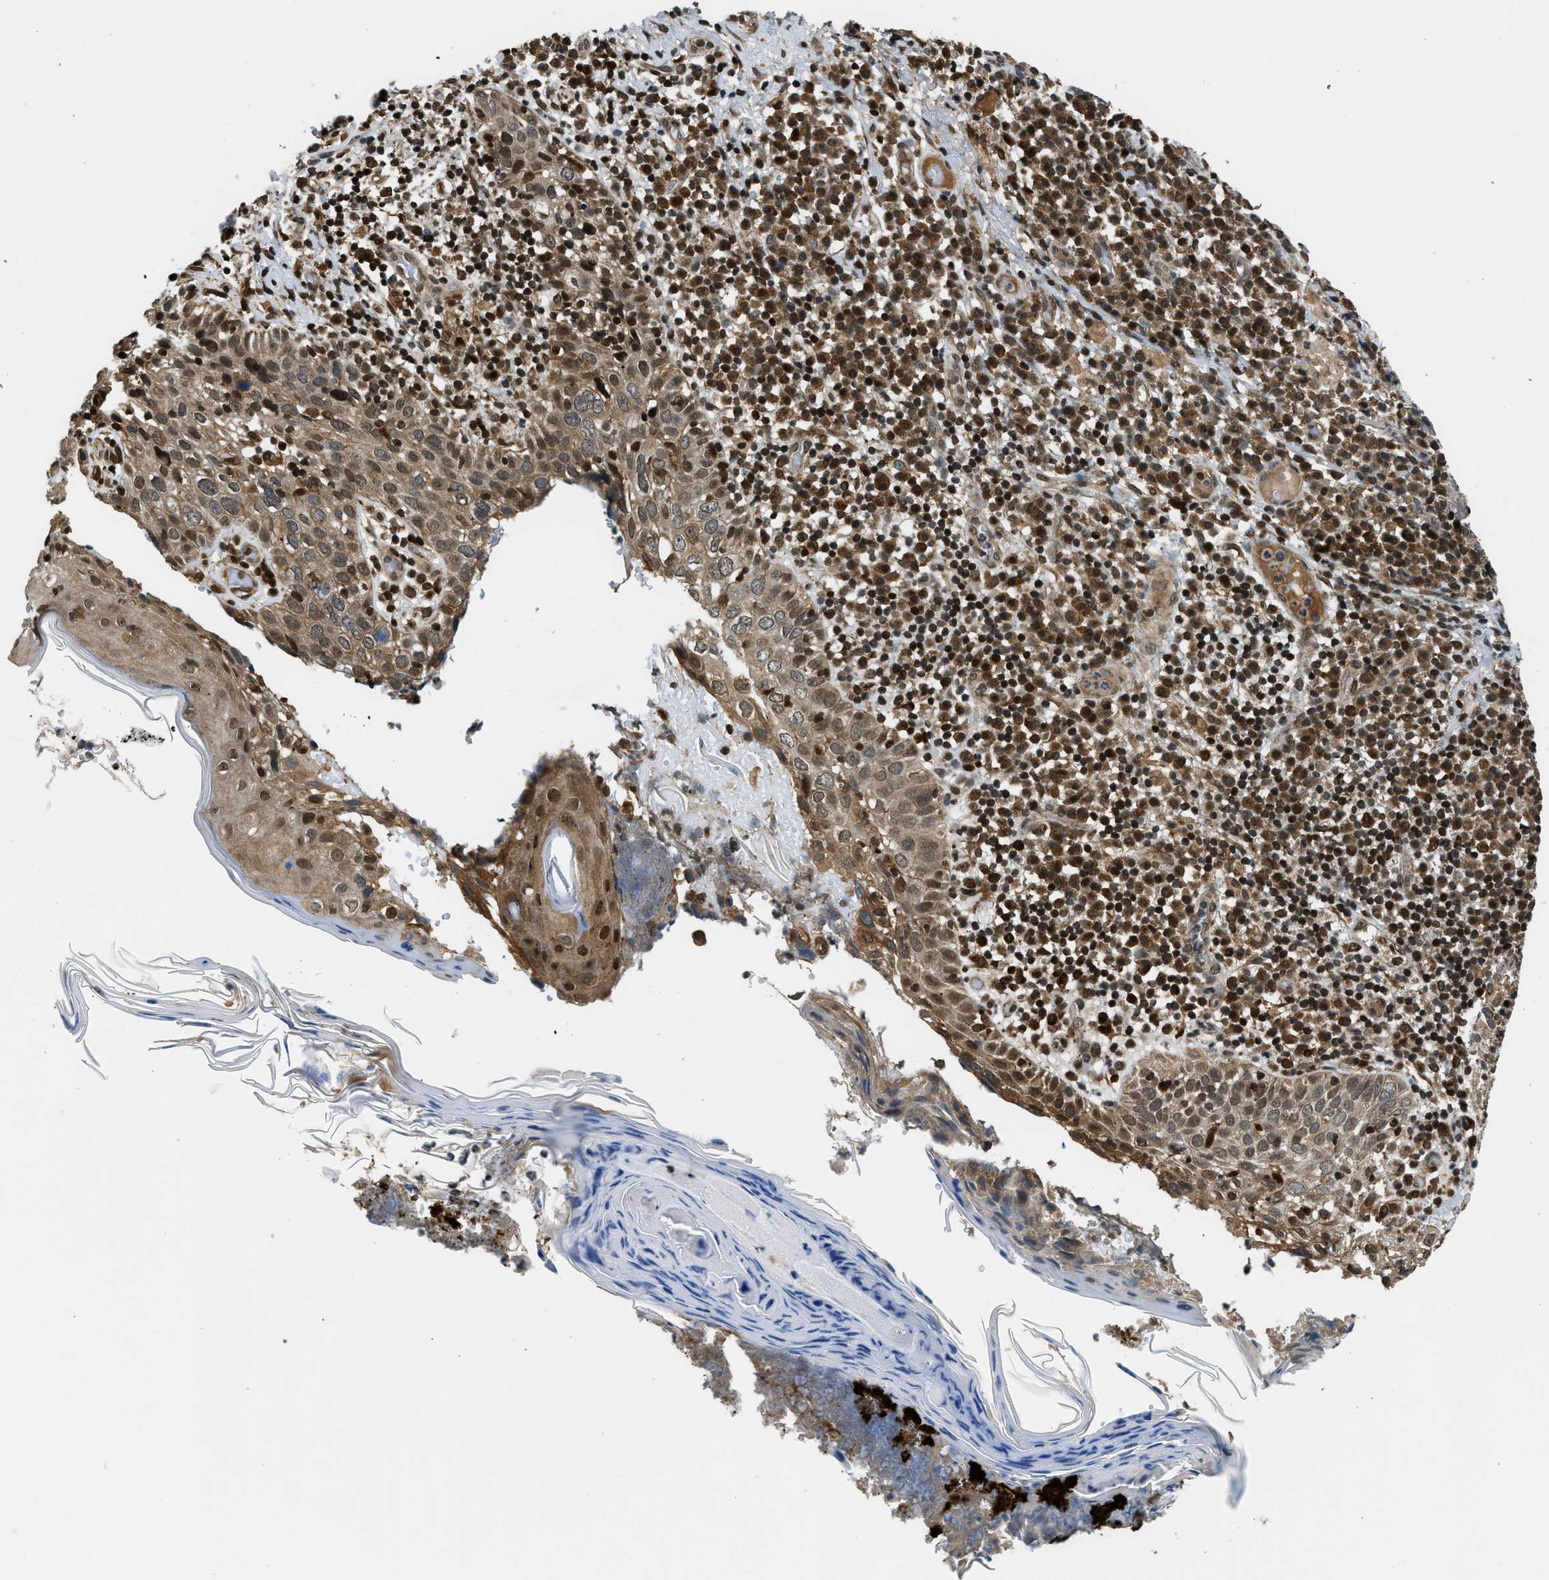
{"staining": {"intensity": "moderate", "quantity": ">75%", "location": "cytoplasmic/membranous"}, "tissue": "skin cancer", "cell_type": "Tumor cells", "image_type": "cancer", "snomed": [{"axis": "morphology", "description": "Squamous cell carcinoma in situ, NOS"}, {"axis": "morphology", "description": "Squamous cell carcinoma, NOS"}, {"axis": "topography", "description": "Skin"}], "caption": "Protein expression analysis of skin cancer exhibits moderate cytoplasmic/membranous staining in about >75% of tumor cells.", "gene": "RETREG3", "patient": {"sex": "male", "age": 93}}